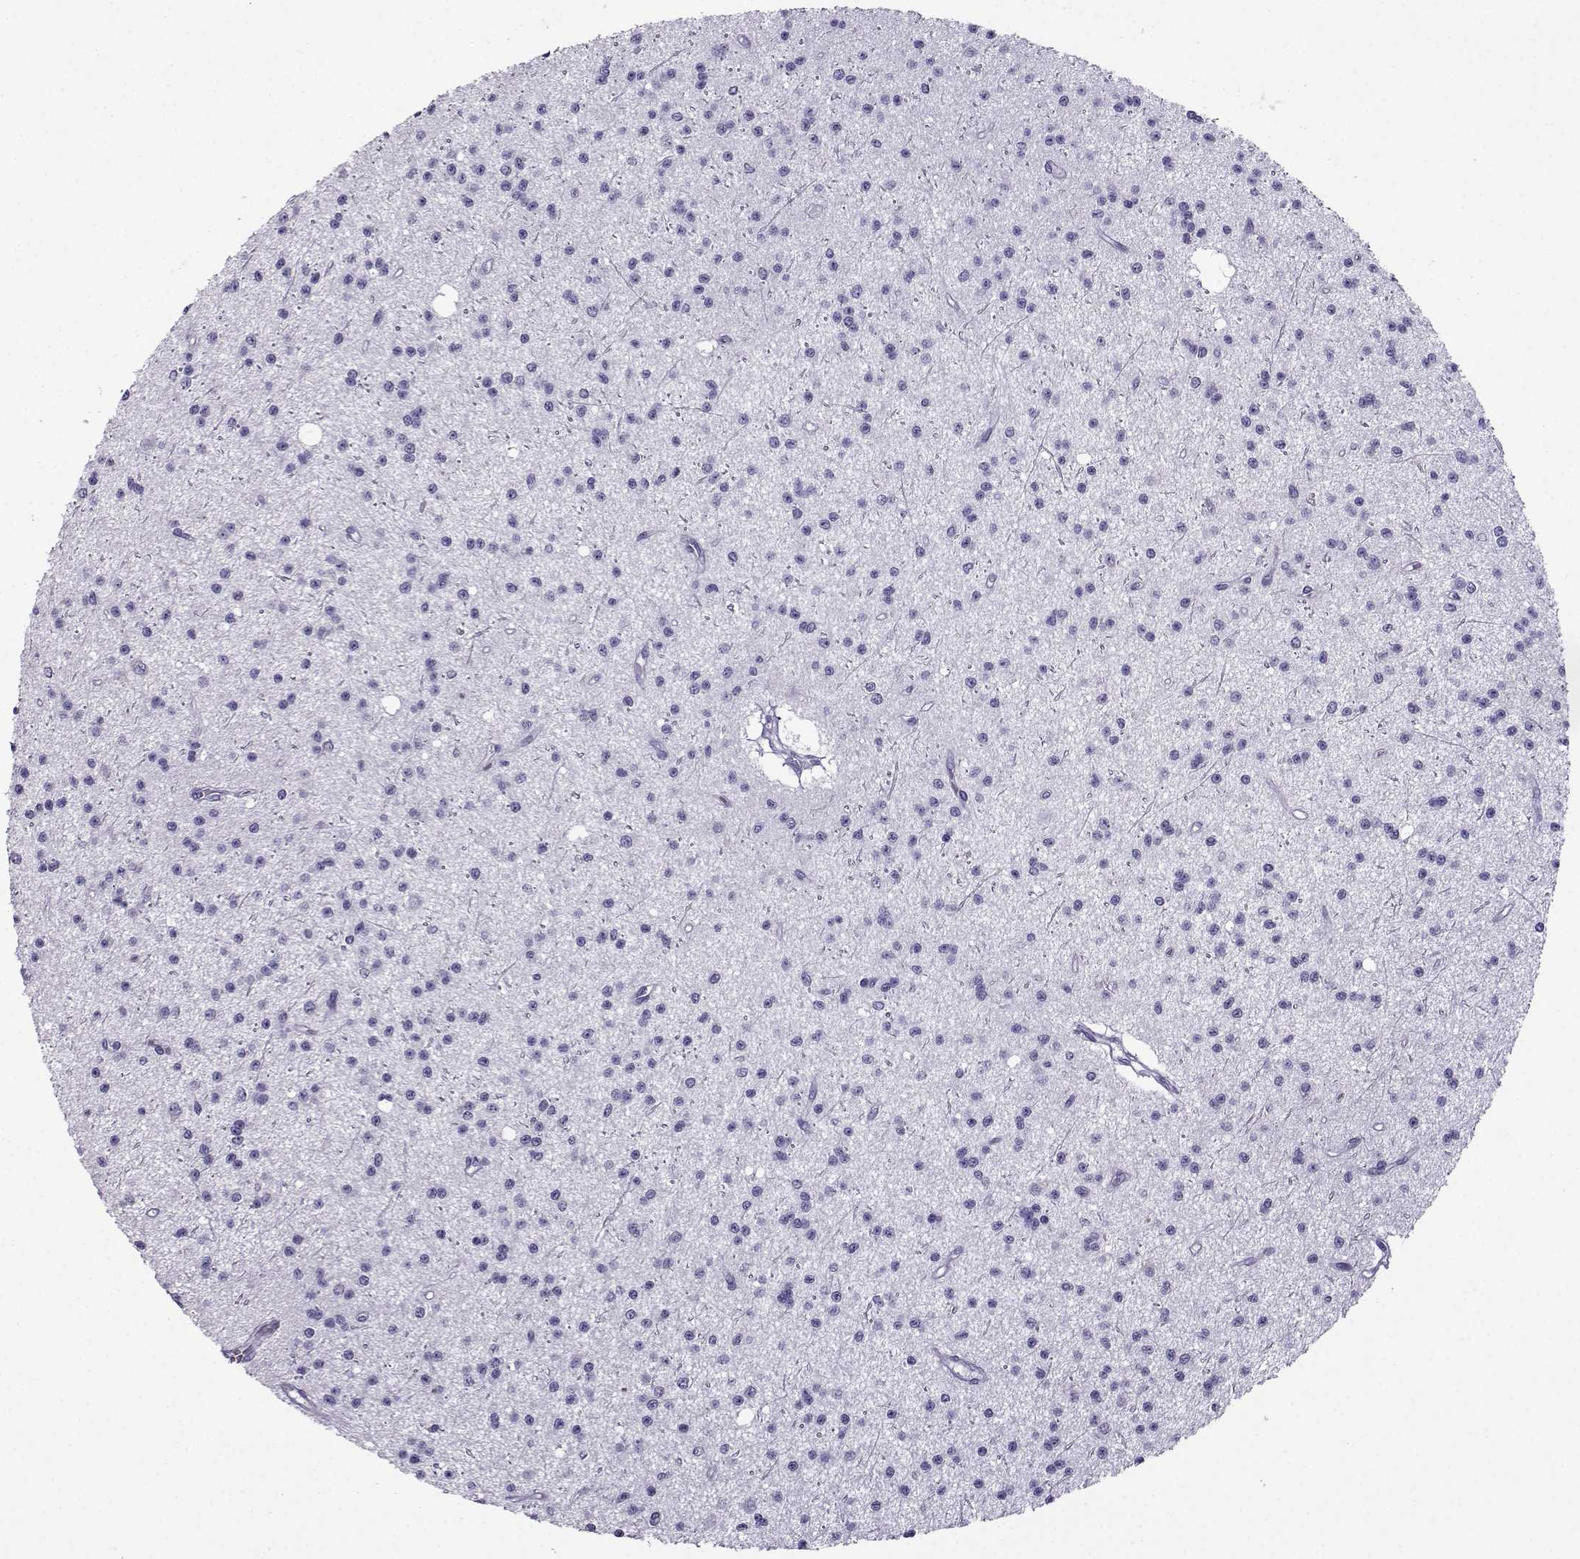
{"staining": {"intensity": "negative", "quantity": "none", "location": "none"}, "tissue": "glioma", "cell_type": "Tumor cells", "image_type": "cancer", "snomed": [{"axis": "morphology", "description": "Glioma, malignant, Low grade"}, {"axis": "topography", "description": "Brain"}], "caption": "High power microscopy photomicrograph of an immunohistochemistry histopathology image of glioma, revealing no significant staining in tumor cells. Brightfield microscopy of immunohistochemistry stained with DAB (3,3'-diaminobenzidine) (brown) and hematoxylin (blue), captured at high magnification.", "gene": "CRYBB1", "patient": {"sex": "male", "age": 27}}